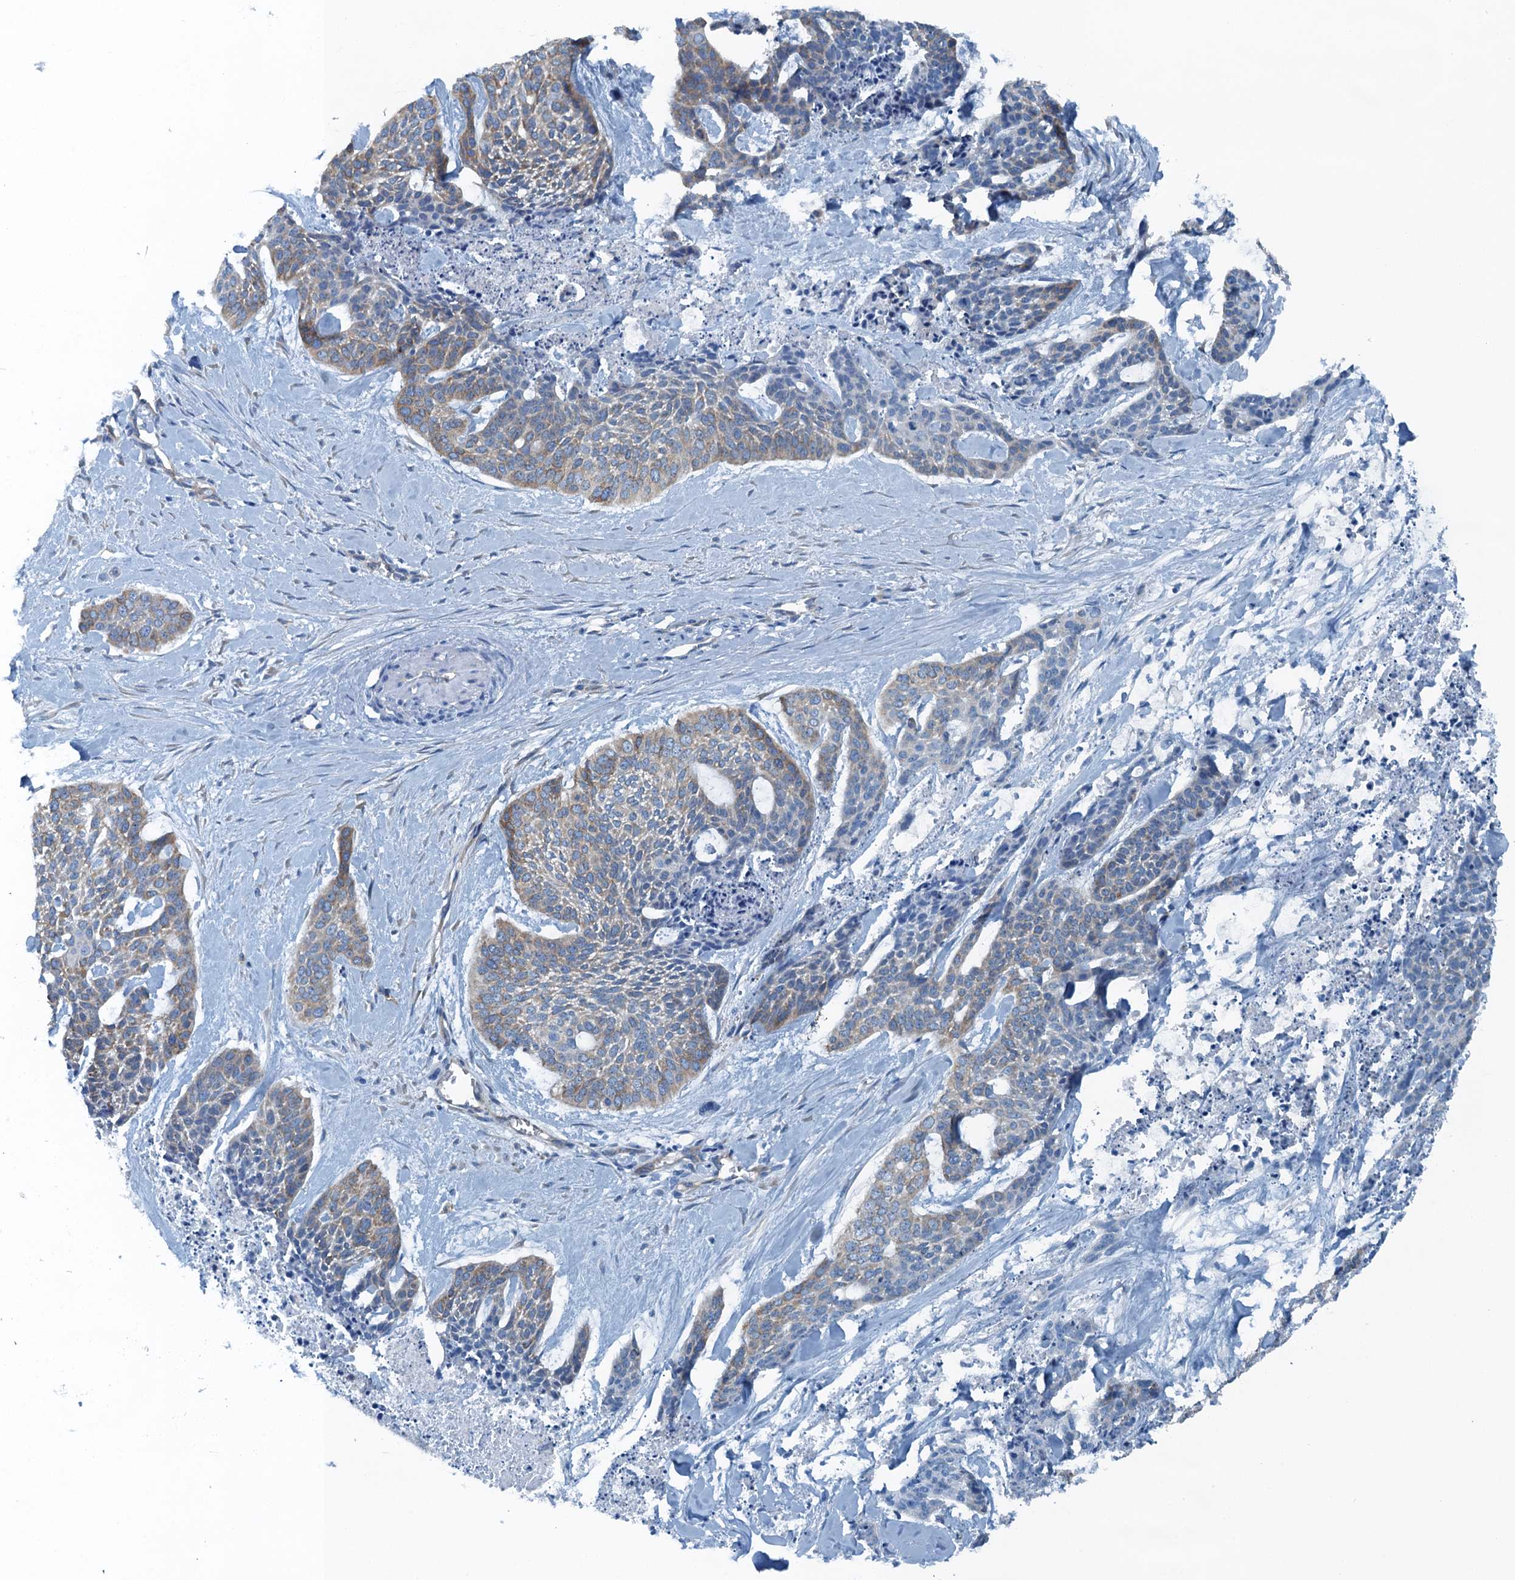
{"staining": {"intensity": "weak", "quantity": "<25%", "location": "cytoplasmic/membranous"}, "tissue": "skin cancer", "cell_type": "Tumor cells", "image_type": "cancer", "snomed": [{"axis": "morphology", "description": "Basal cell carcinoma"}, {"axis": "topography", "description": "Skin"}], "caption": "The micrograph reveals no staining of tumor cells in skin cancer.", "gene": "TMOD2", "patient": {"sex": "female", "age": 64}}